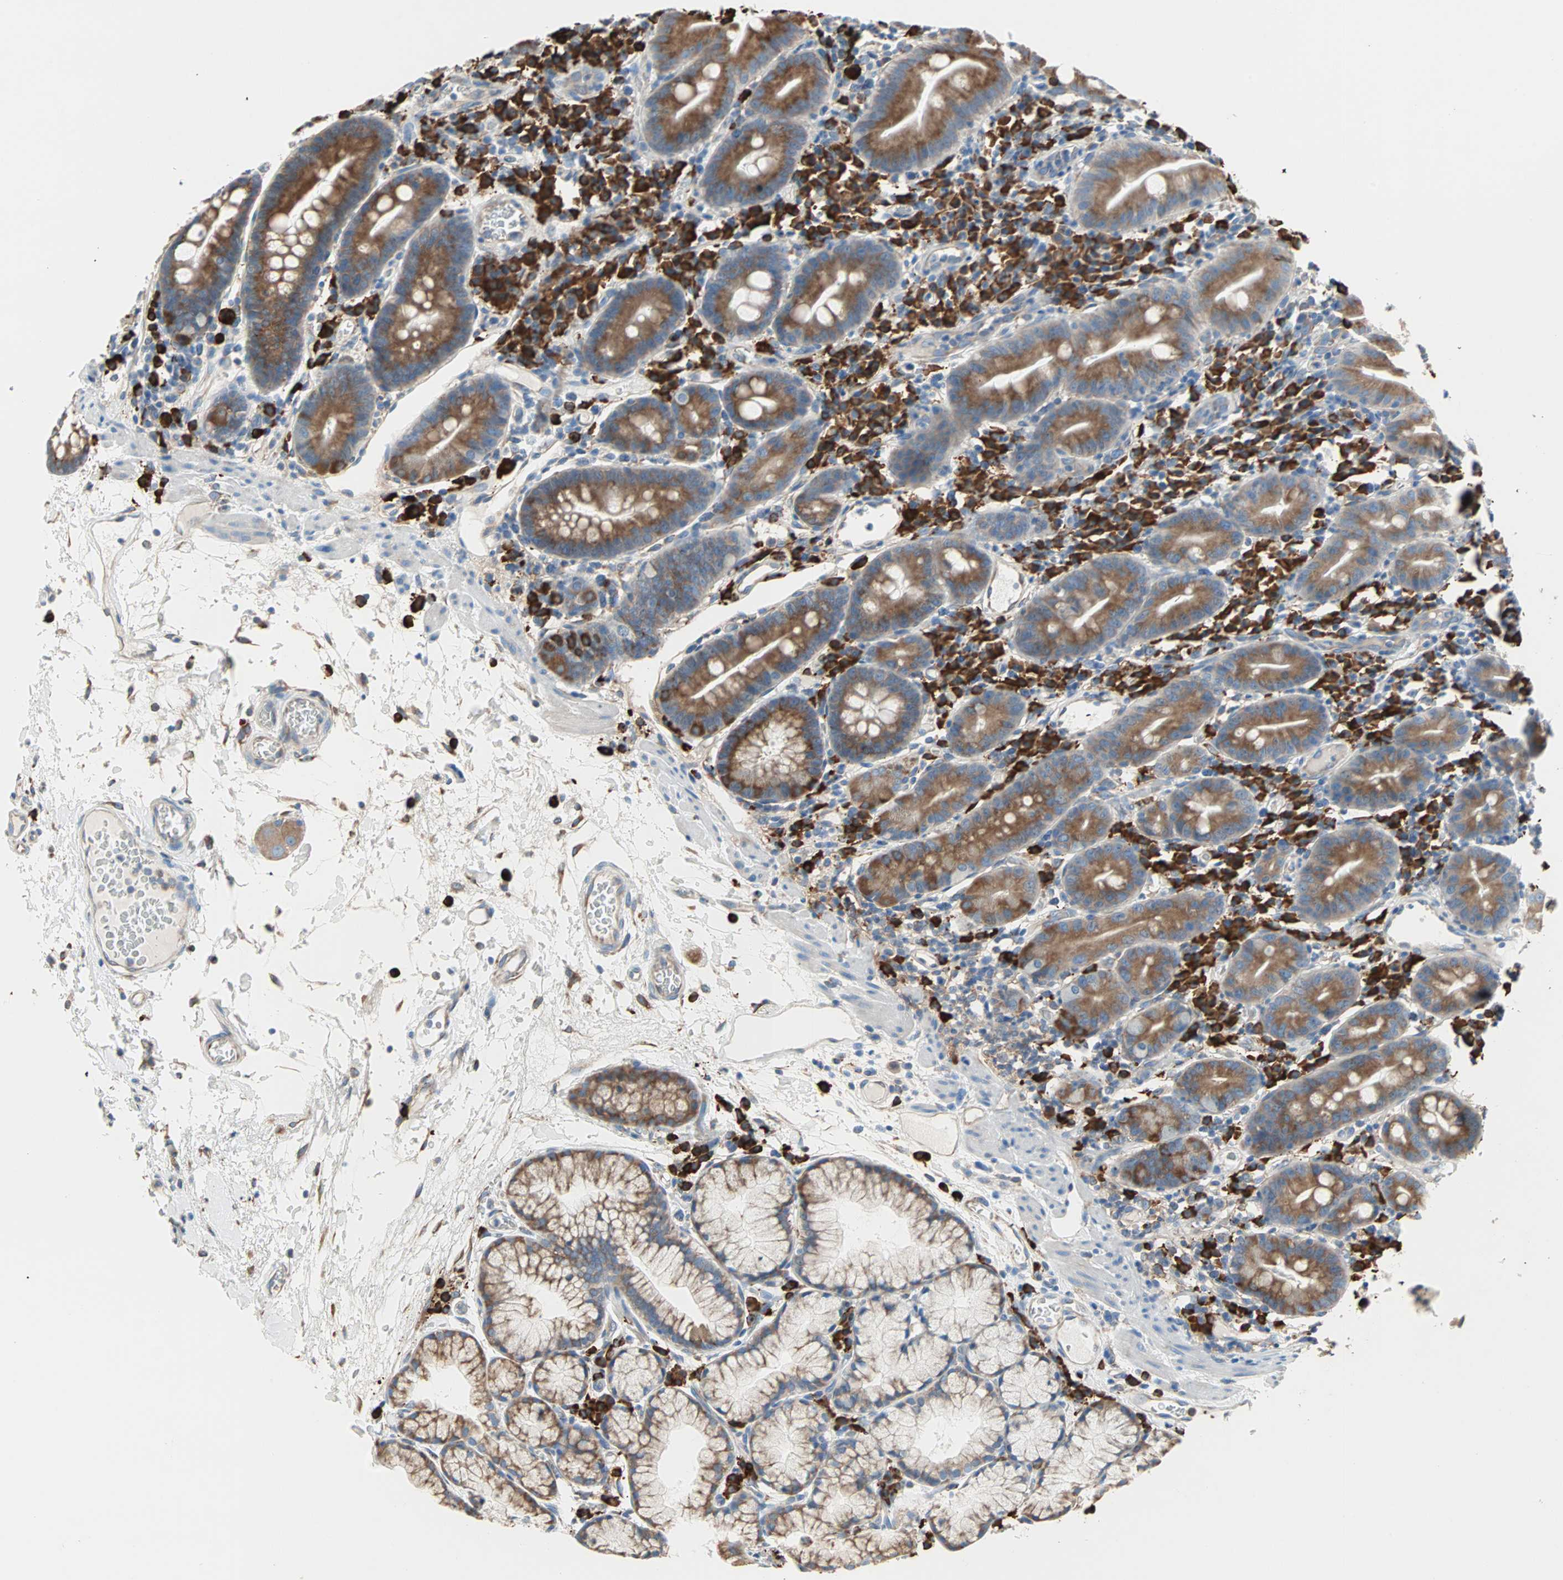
{"staining": {"intensity": "moderate", "quantity": ">75%", "location": "cytoplasmic/membranous"}, "tissue": "duodenum", "cell_type": "Glandular cells", "image_type": "normal", "snomed": [{"axis": "morphology", "description": "Normal tissue, NOS"}, {"axis": "topography", "description": "Duodenum"}], "caption": "Immunohistochemistry of normal human duodenum exhibits medium levels of moderate cytoplasmic/membranous staining in about >75% of glandular cells. (Stains: DAB (3,3'-diaminobenzidine) in brown, nuclei in blue, Microscopy: brightfield microscopy at high magnification).", "gene": "PLCXD1", "patient": {"sex": "male", "age": 50}}